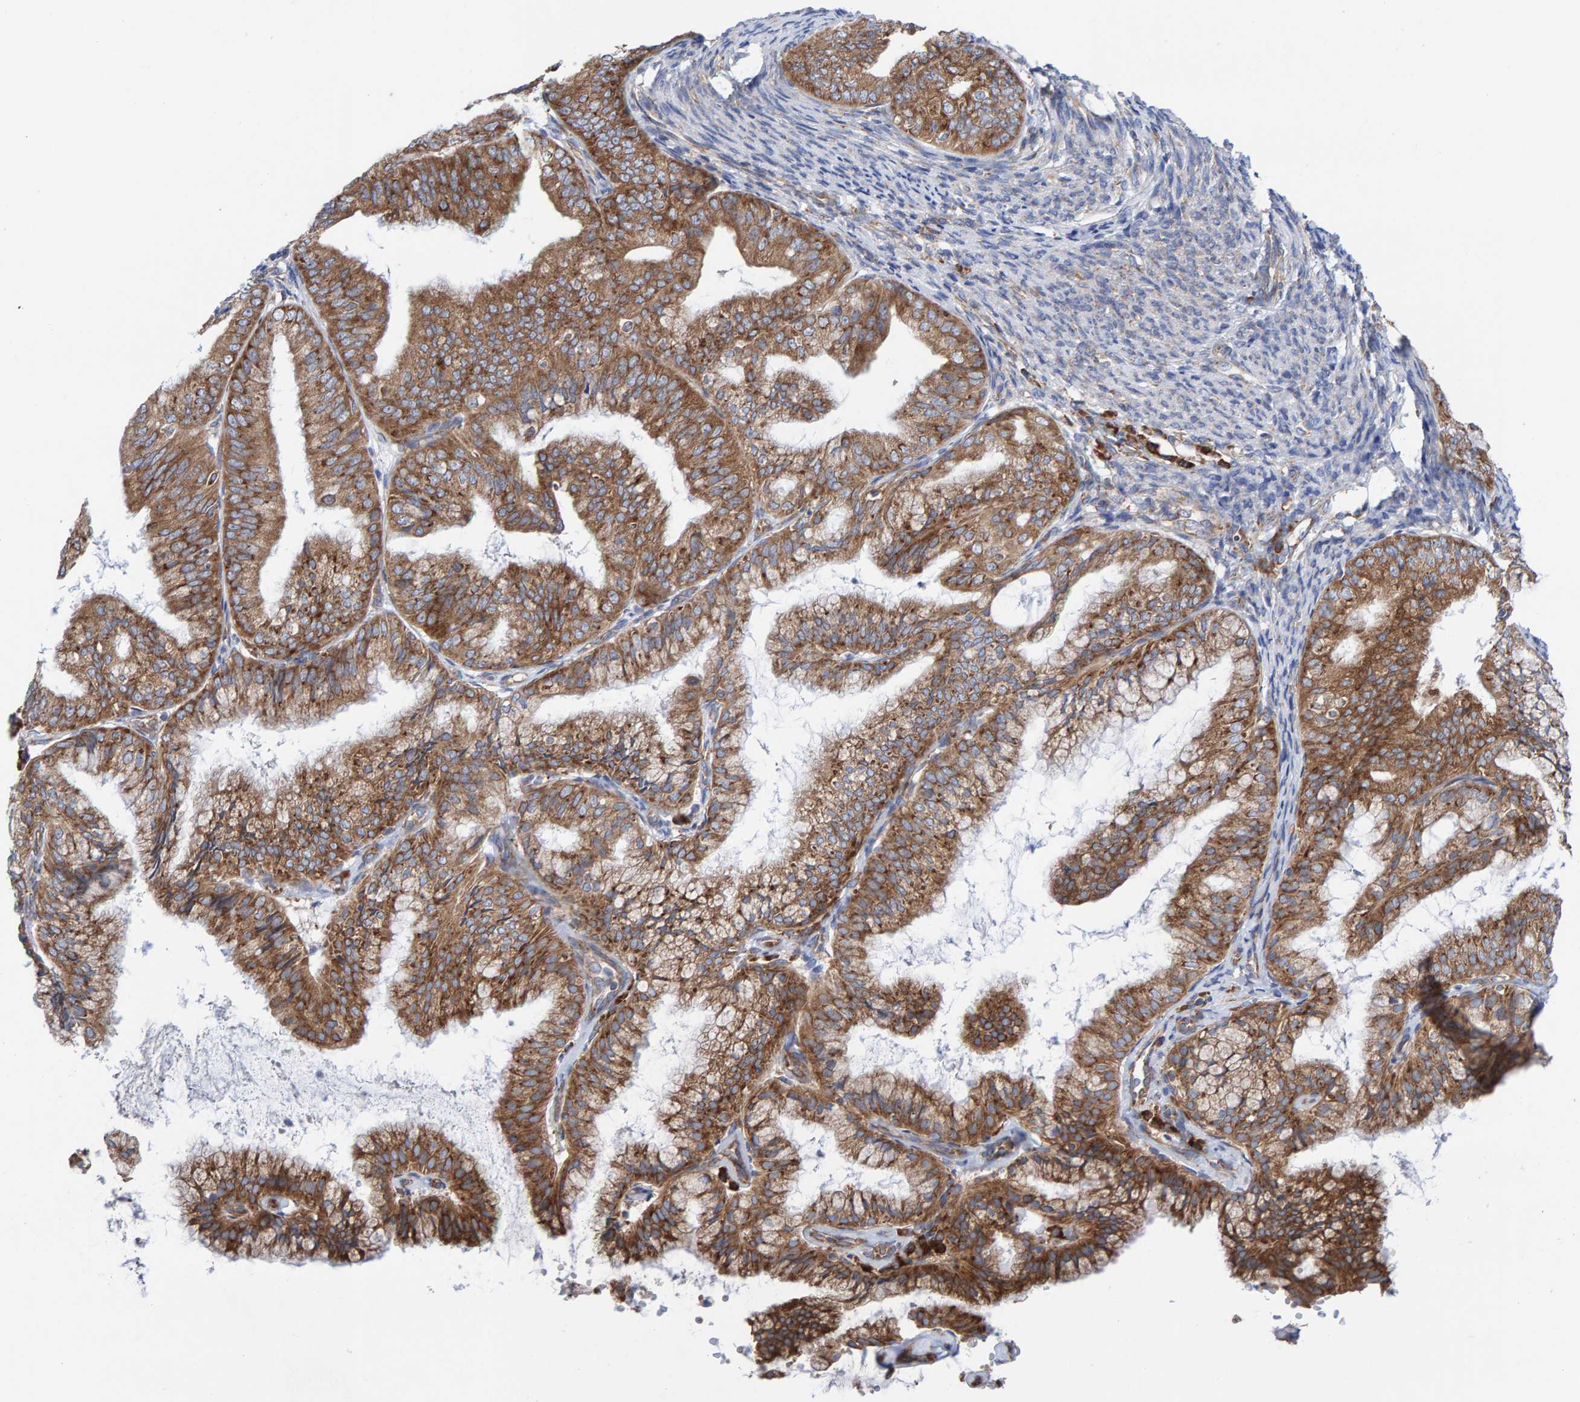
{"staining": {"intensity": "moderate", "quantity": ">75%", "location": "cytoplasmic/membranous"}, "tissue": "endometrial cancer", "cell_type": "Tumor cells", "image_type": "cancer", "snomed": [{"axis": "morphology", "description": "Adenocarcinoma, NOS"}, {"axis": "topography", "description": "Endometrium"}], "caption": "An image of human endometrial cancer (adenocarcinoma) stained for a protein shows moderate cytoplasmic/membranous brown staining in tumor cells.", "gene": "CDK5RAP3", "patient": {"sex": "female", "age": 63}}